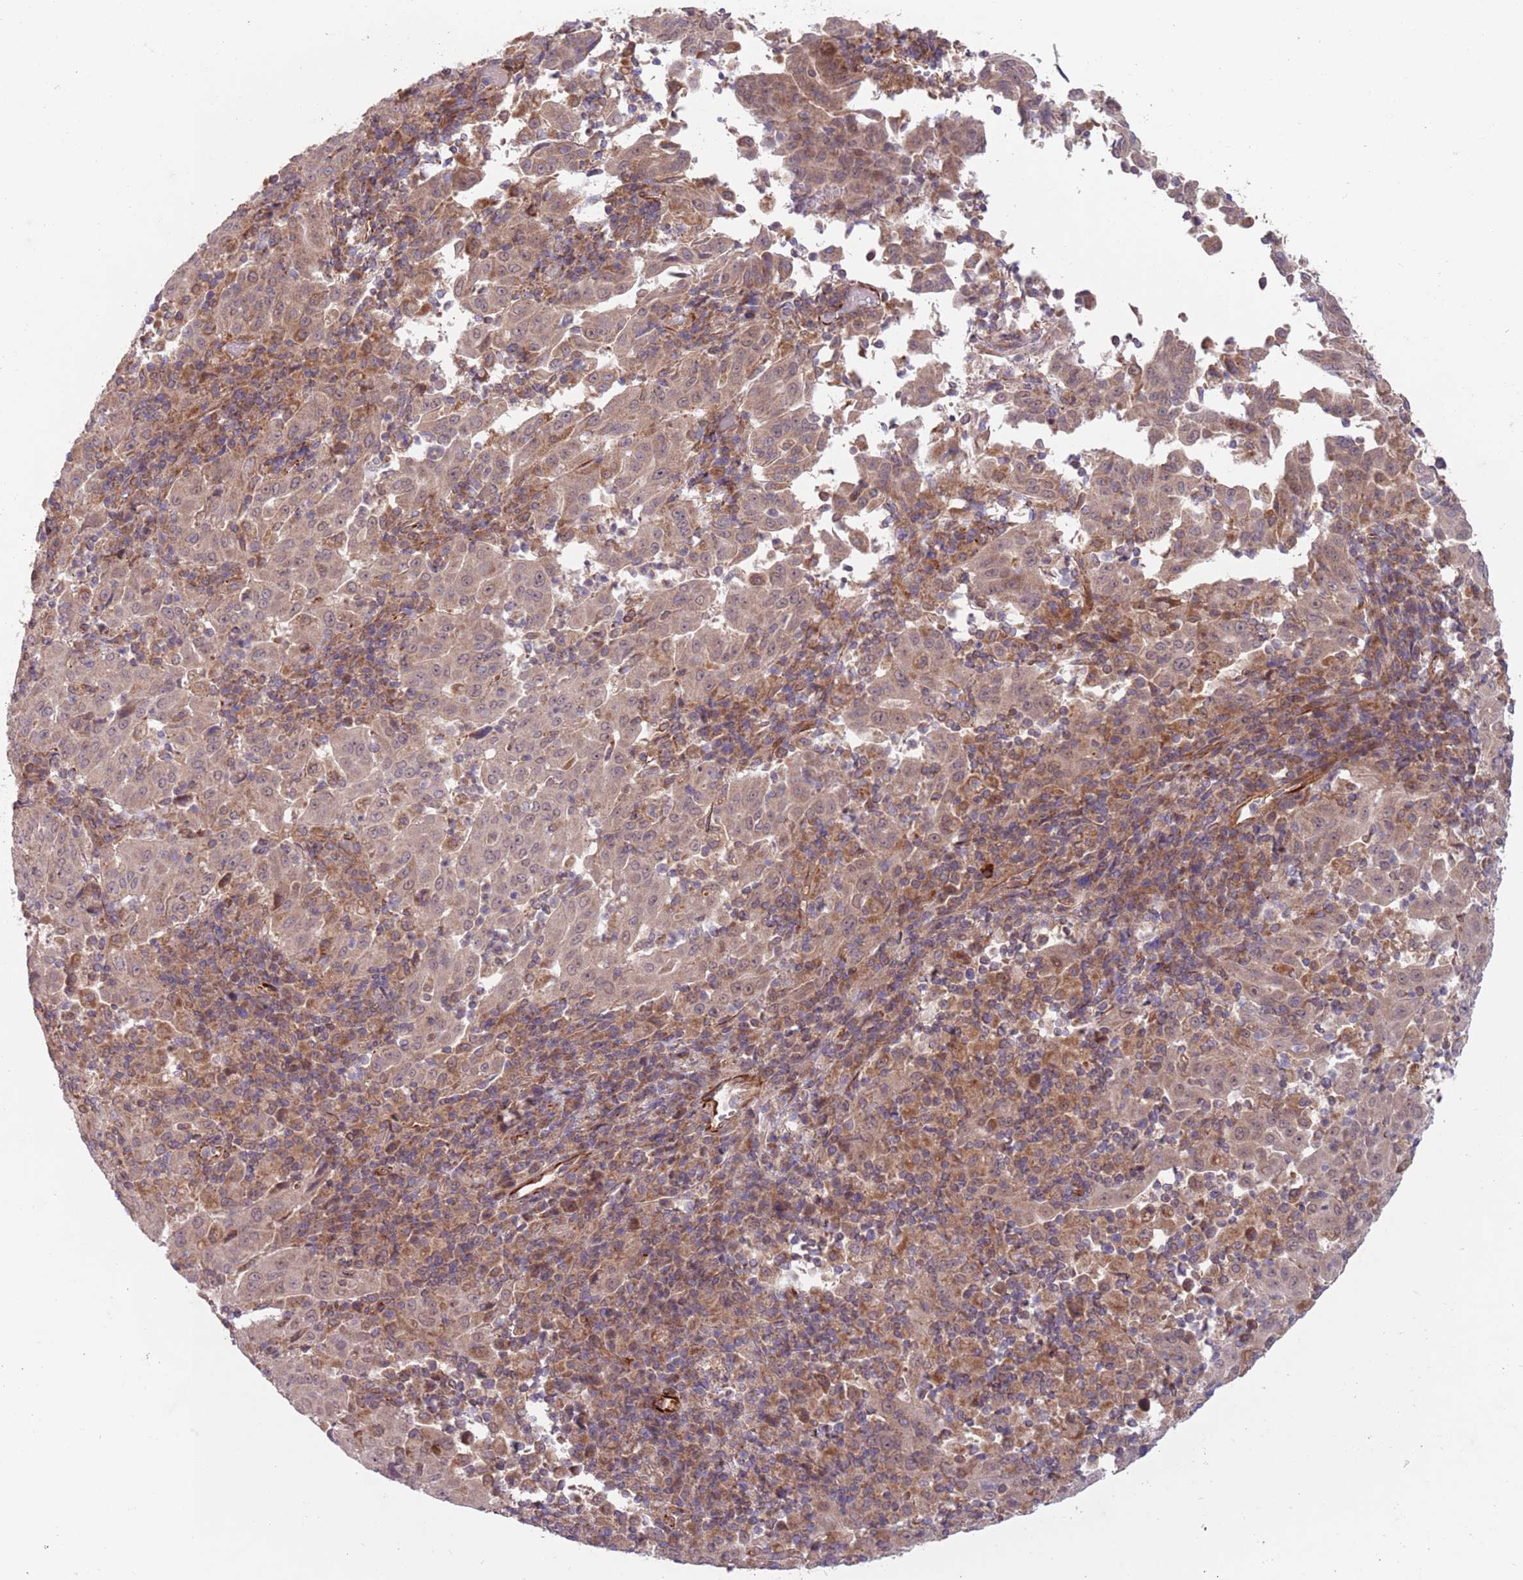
{"staining": {"intensity": "weak", "quantity": "25%-75%", "location": "nuclear"}, "tissue": "pancreatic cancer", "cell_type": "Tumor cells", "image_type": "cancer", "snomed": [{"axis": "morphology", "description": "Adenocarcinoma, NOS"}, {"axis": "topography", "description": "Pancreas"}], "caption": "Human pancreatic cancer (adenocarcinoma) stained for a protein (brown) displays weak nuclear positive staining in about 25%-75% of tumor cells.", "gene": "CHD9", "patient": {"sex": "male", "age": 63}}